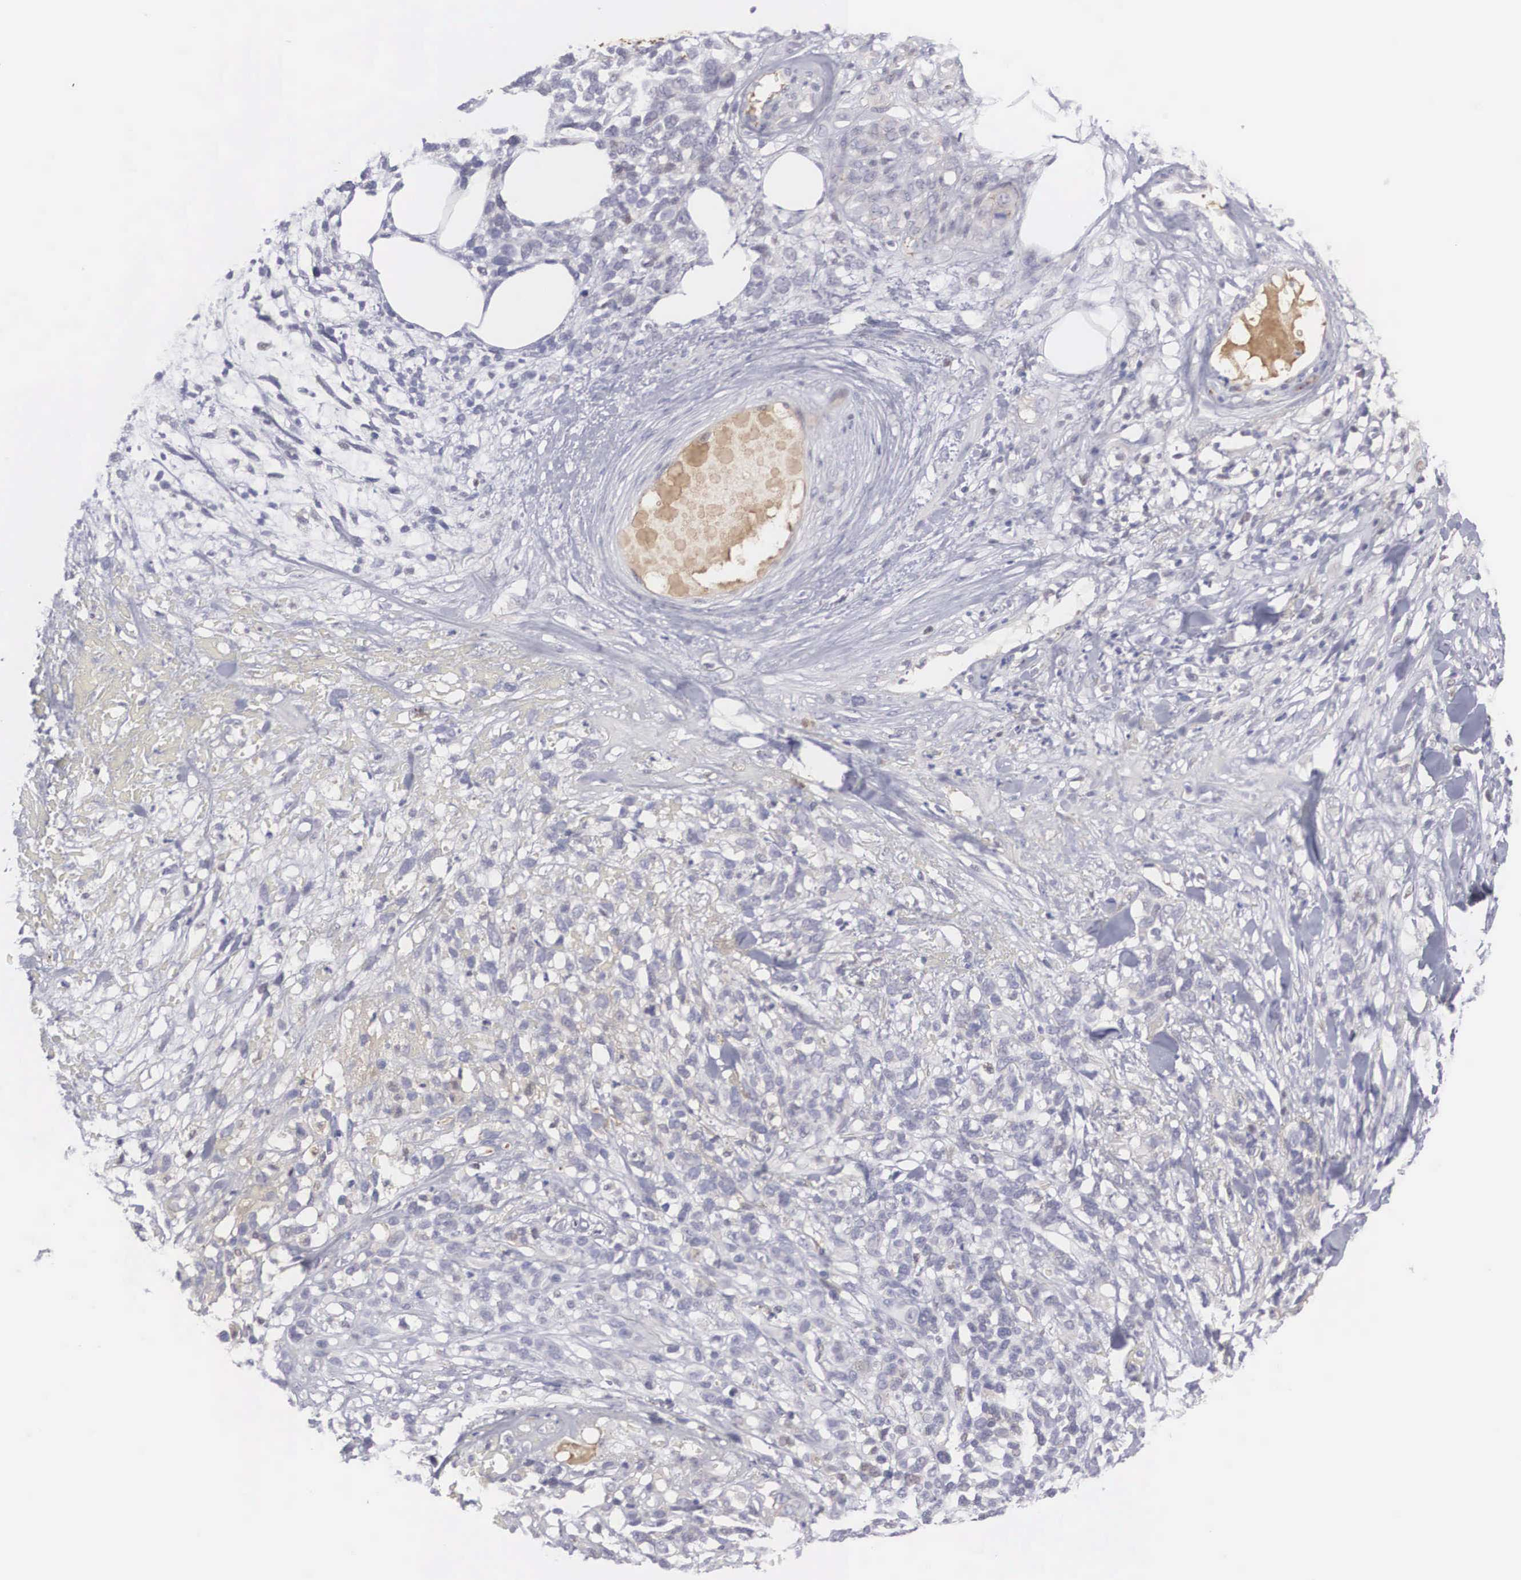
{"staining": {"intensity": "weak", "quantity": "<25%", "location": "nuclear"}, "tissue": "melanoma", "cell_type": "Tumor cells", "image_type": "cancer", "snomed": [{"axis": "morphology", "description": "Malignant melanoma, NOS"}, {"axis": "topography", "description": "Skin"}], "caption": "Melanoma was stained to show a protein in brown. There is no significant staining in tumor cells. (DAB immunohistochemistry, high magnification).", "gene": "RBPJ", "patient": {"sex": "female", "age": 85}}